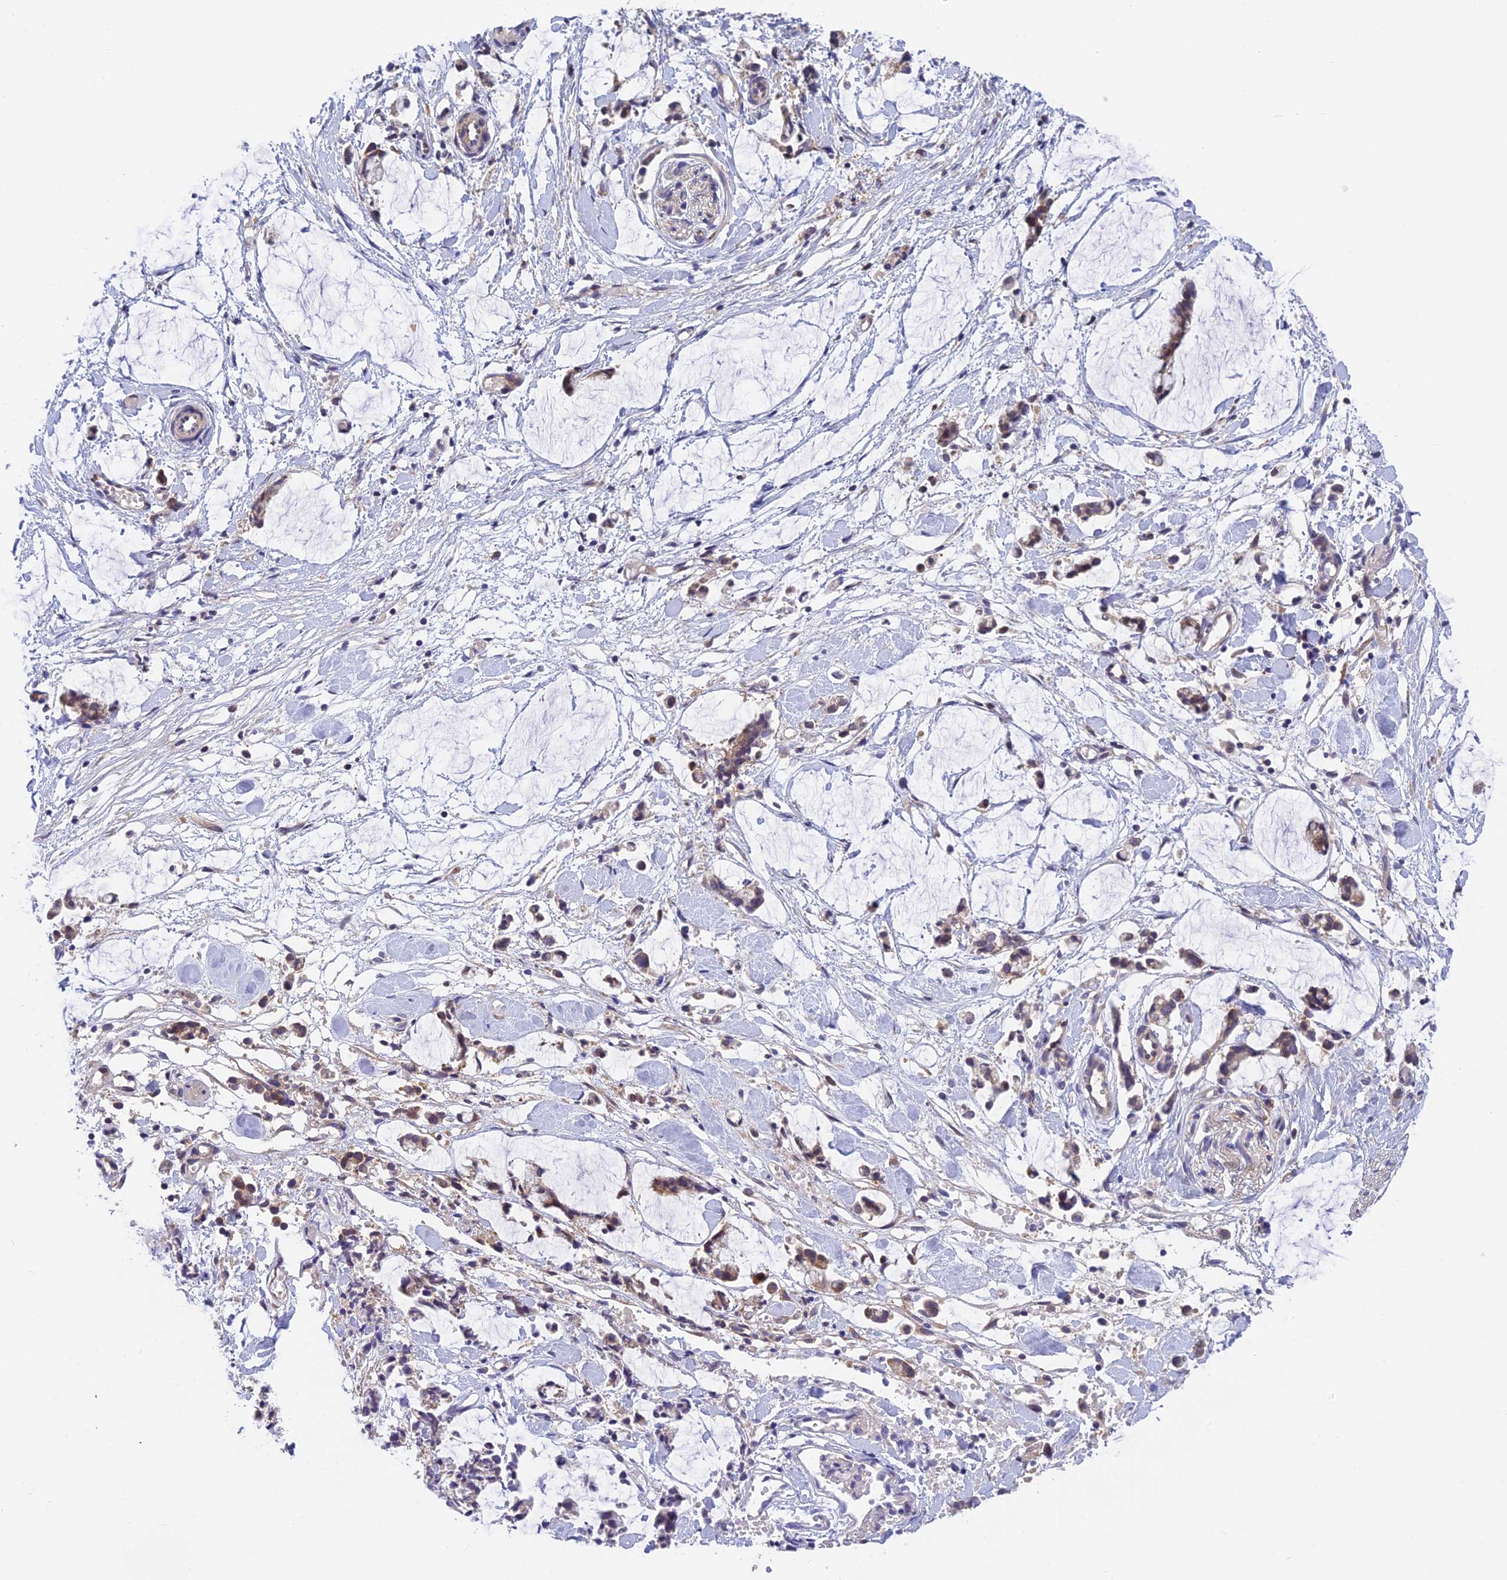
{"staining": {"intensity": "negative", "quantity": "none", "location": "none"}, "tissue": "adipose tissue", "cell_type": "Adipocytes", "image_type": "normal", "snomed": [{"axis": "morphology", "description": "Normal tissue, NOS"}, {"axis": "morphology", "description": "Adenocarcinoma, NOS"}, {"axis": "topography", "description": "Smooth muscle"}, {"axis": "topography", "description": "Colon"}], "caption": "A high-resolution photomicrograph shows immunohistochemistry staining of benign adipose tissue, which demonstrates no significant positivity in adipocytes.", "gene": "IPO5", "patient": {"sex": "male", "age": 14}}